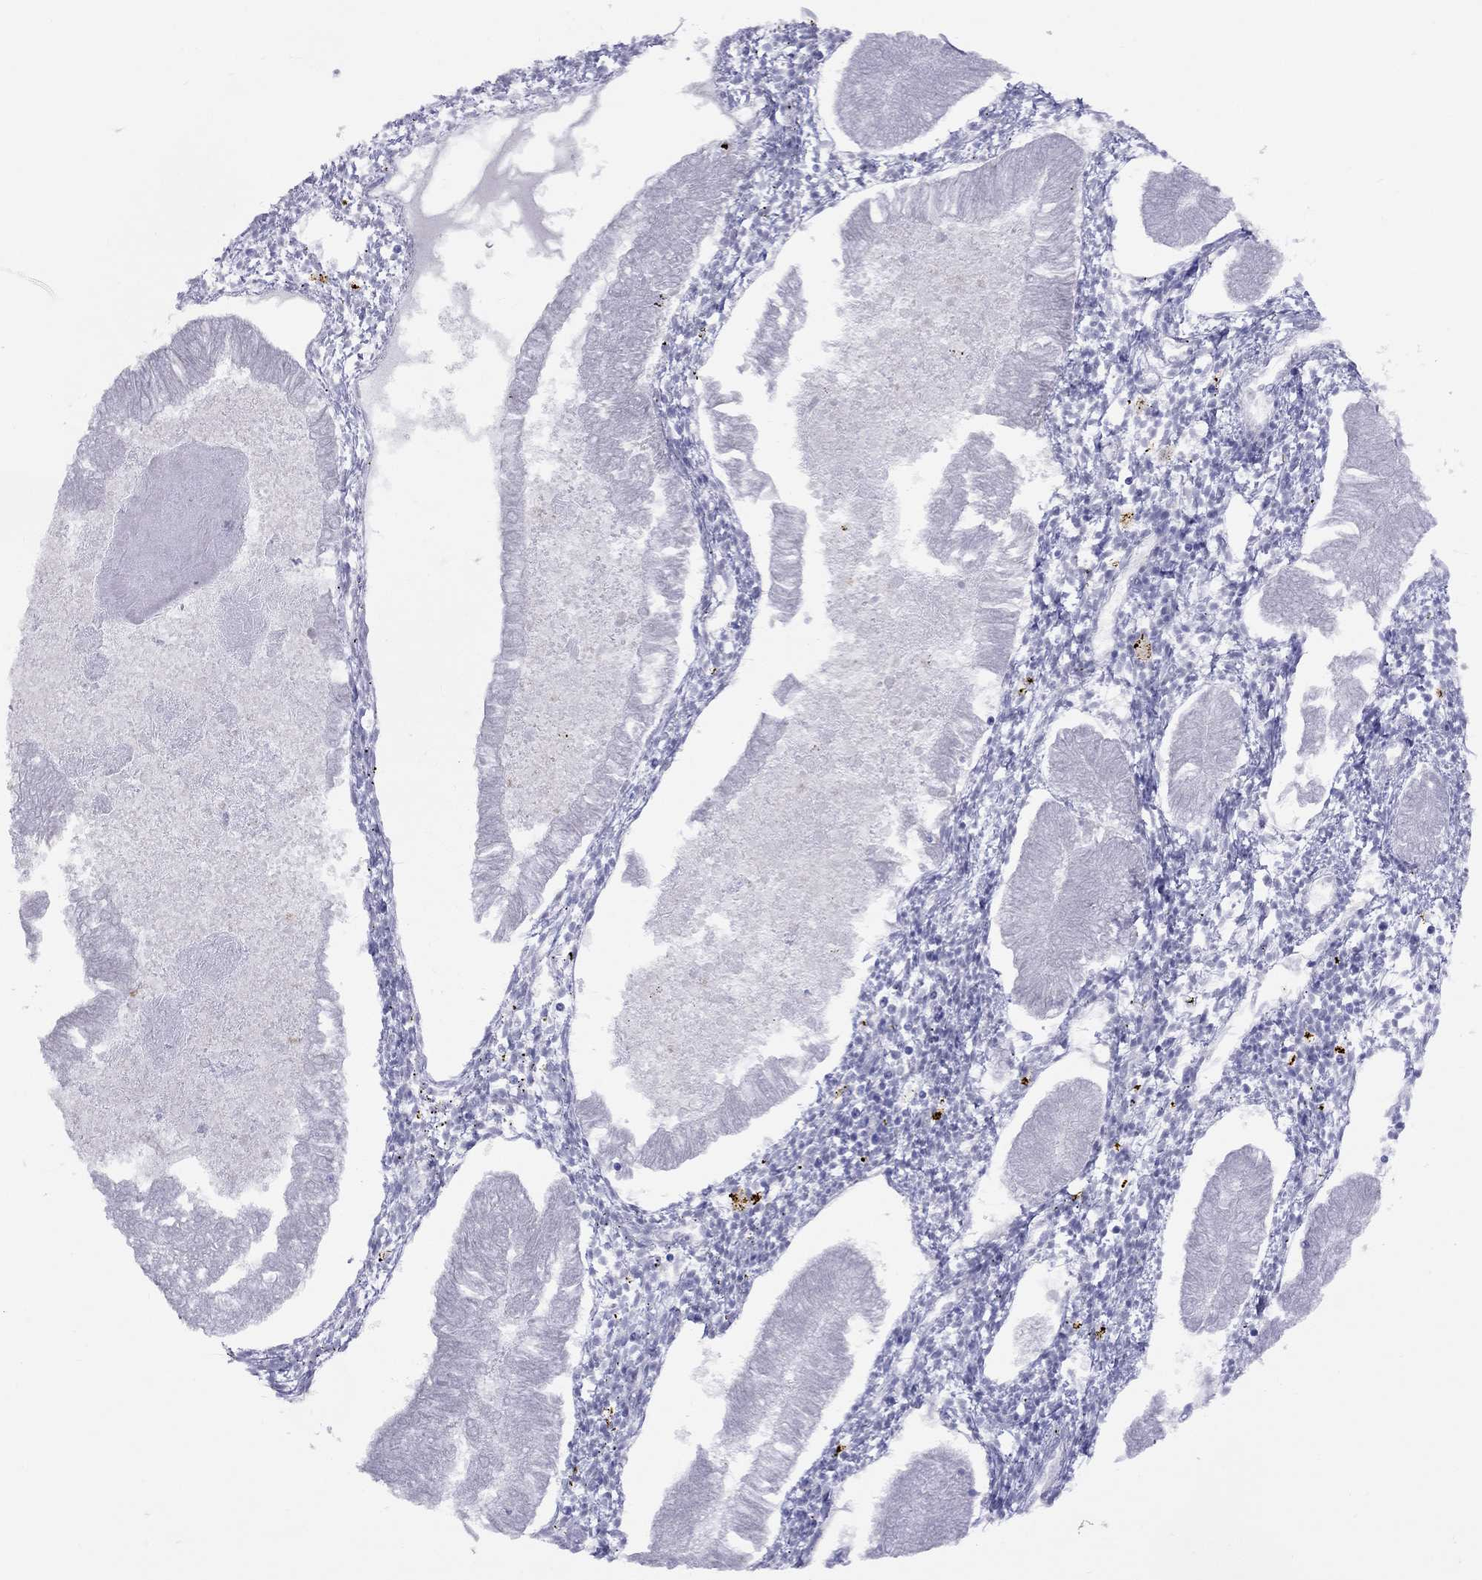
{"staining": {"intensity": "negative", "quantity": "none", "location": "none"}, "tissue": "endometrial cancer", "cell_type": "Tumor cells", "image_type": "cancer", "snomed": [{"axis": "morphology", "description": "Adenocarcinoma, NOS"}, {"axis": "topography", "description": "Endometrium"}], "caption": "Immunohistochemical staining of human endometrial cancer (adenocarcinoma) exhibits no significant positivity in tumor cells.", "gene": "SPINT4", "patient": {"sex": "female", "age": 53}}